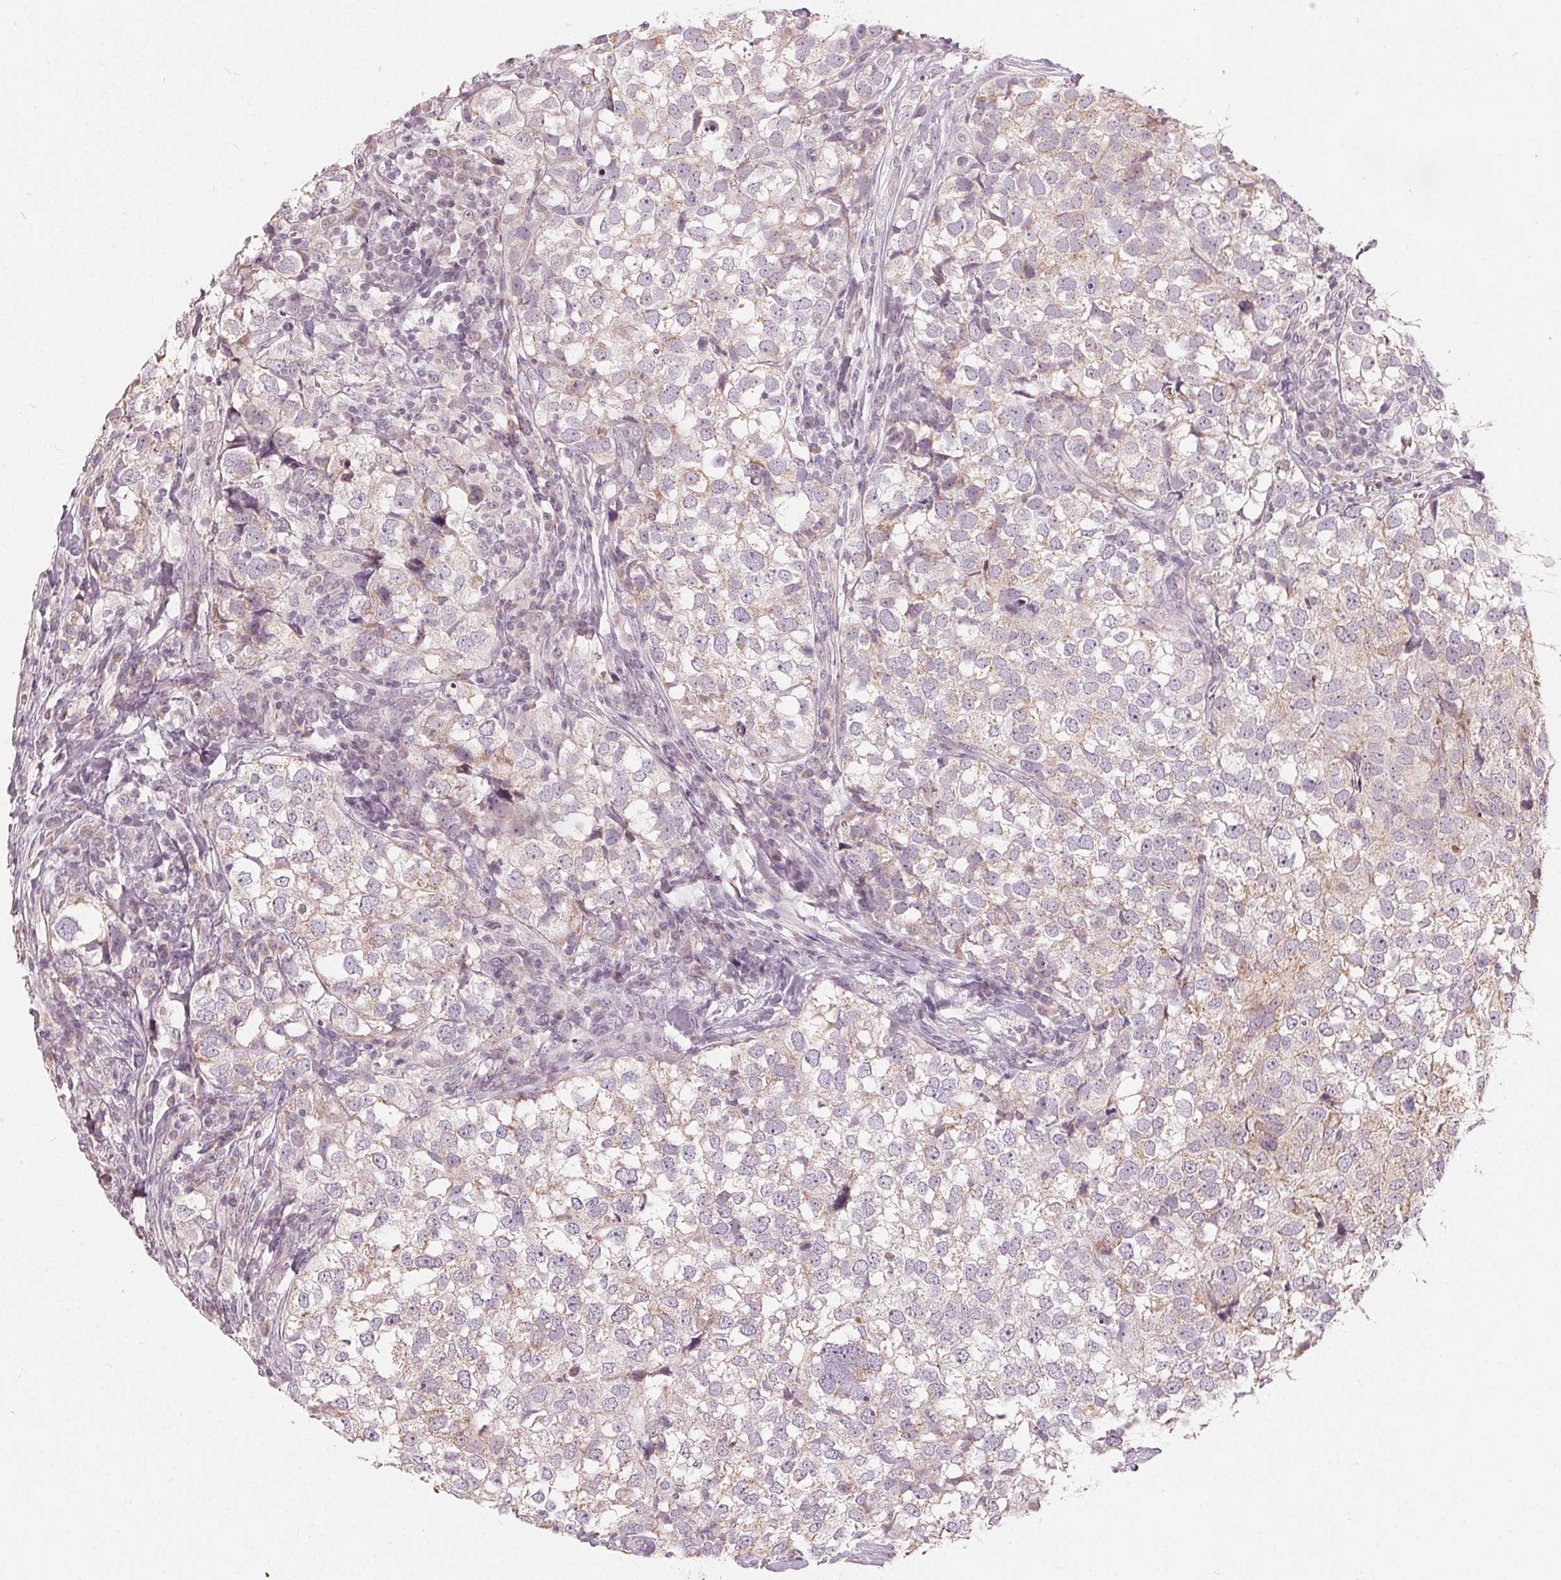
{"staining": {"intensity": "weak", "quantity": "<25%", "location": "cytoplasmic/membranous"}, "tissue": "breast cancer", "cell_type": "Tumor cells", "image_type": "cancer", "snomed": [{"axis": "morphology", "description": "Duct carcinoma"}, {"axis": "topography", "description": "Breast"}], "caption": "IHC of breast intraductal carcinoma demonstrates no expression in tumor cells. Brightfield microscopy of immunohistochemistry (IHC) stained with DAB (brown) and hematoxylin (blue), captured at high magnification.", "gene": "TRIM60", "patient": {"sex": "female", "age": 30}}